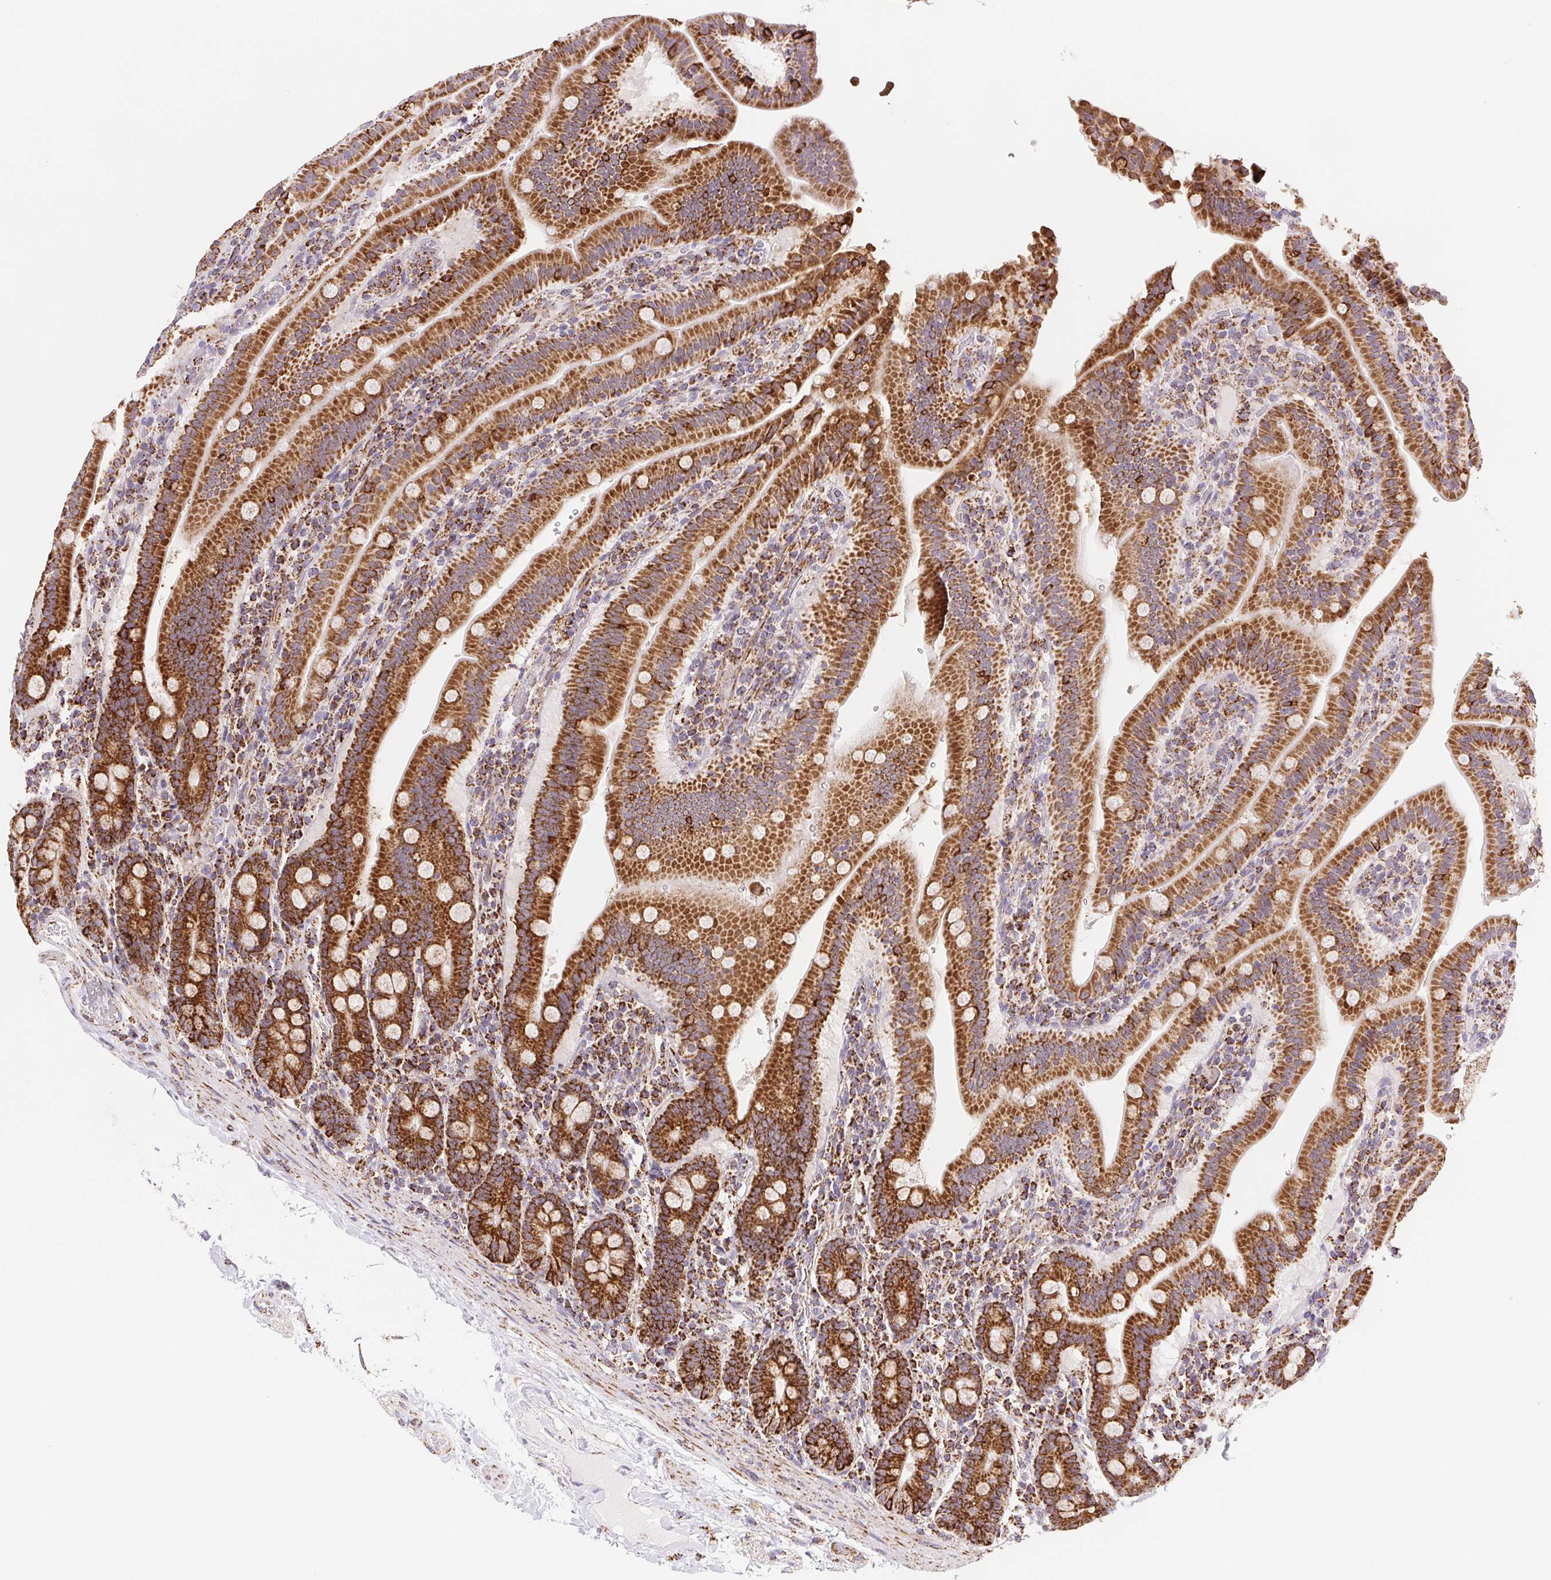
{"staining": {"intensity": "strong", "quantity": ">75%", "location": "cytoplasmic/membranous"}, "tissue": "small intestine", "cell_type": "Glandular cells", "image_type": "normal", "snomed": [{"axis": "morphology", "description": "Normal tissue, NOS"}, {"axis": "topography", "description": "Small intestine"}], "caption": "An IHC histopathology image of unremarkable tissue is shown. Protein staining in brown labels strong cytoplasmic/membranous positivity in small intestine within glandular cells. The staining was performed using DAB to visualize the protein expression in brown, while the nuclei were stained in blue with hematoxylin (Magnification: 20x).", "gene": "NIPSNAP2", "patient": {"sex": "male", "age": 26}}